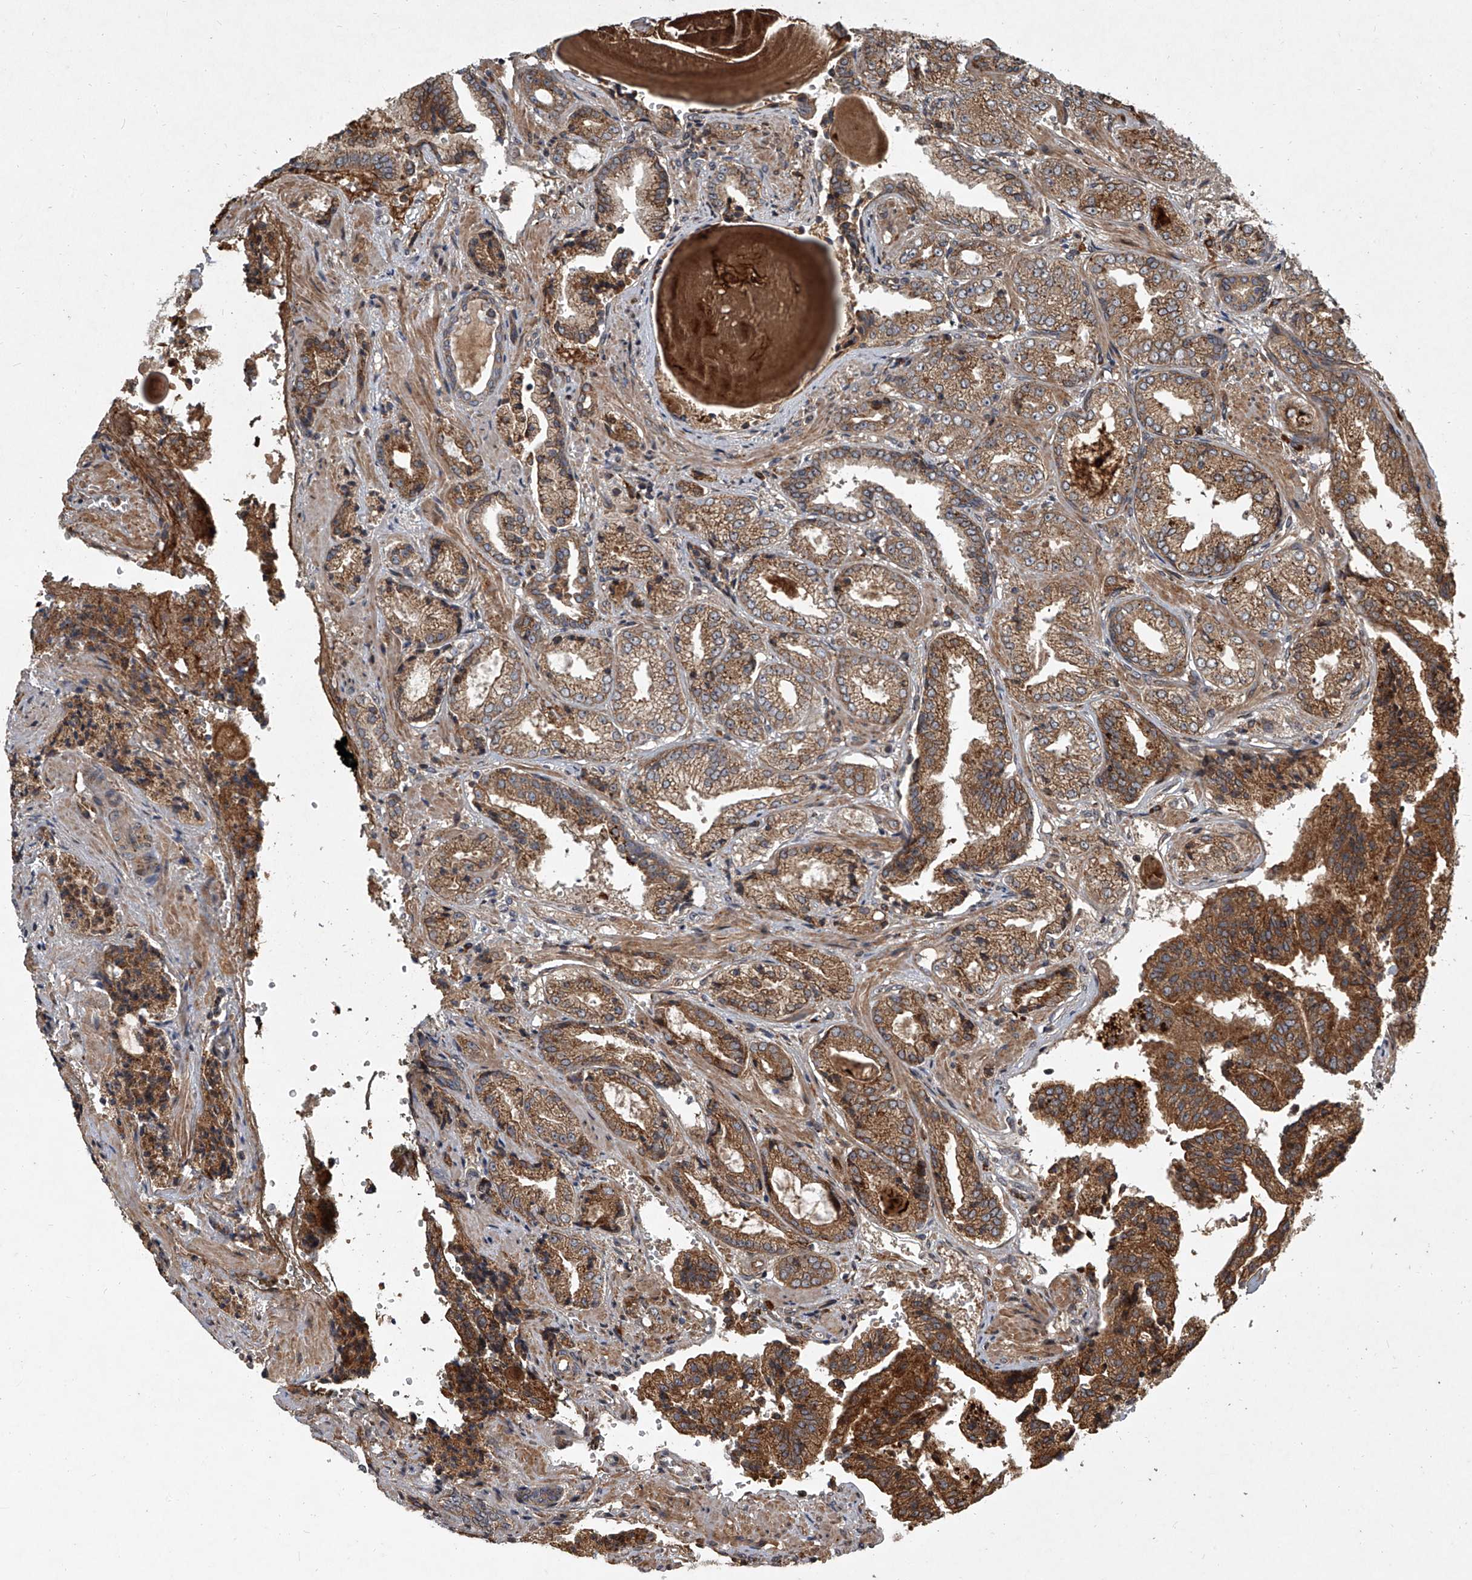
{"staining": {"intensity": "moderate", "quantity": ">75%", "location": "cytoplasmic/membranous"}, "tissue": "prostate cancer", "cell_type": "Tumor cells", "image_type": "cancer", "snomed": [{"axis": "morphology", "description": "Adenocarcinoma, High grade"}, {"axis": "topography", "description": "Prostate"}], "caption": "Approximately >75% of tumor cells in human adenocarcinoma (high-grade) (prostate) display moderate cytoplasmic/membranous protein positivity as visualized by brown immunohistochemical staining.", "gene": "EVA1C", "patient": {"sex": "male", "age": 71}}